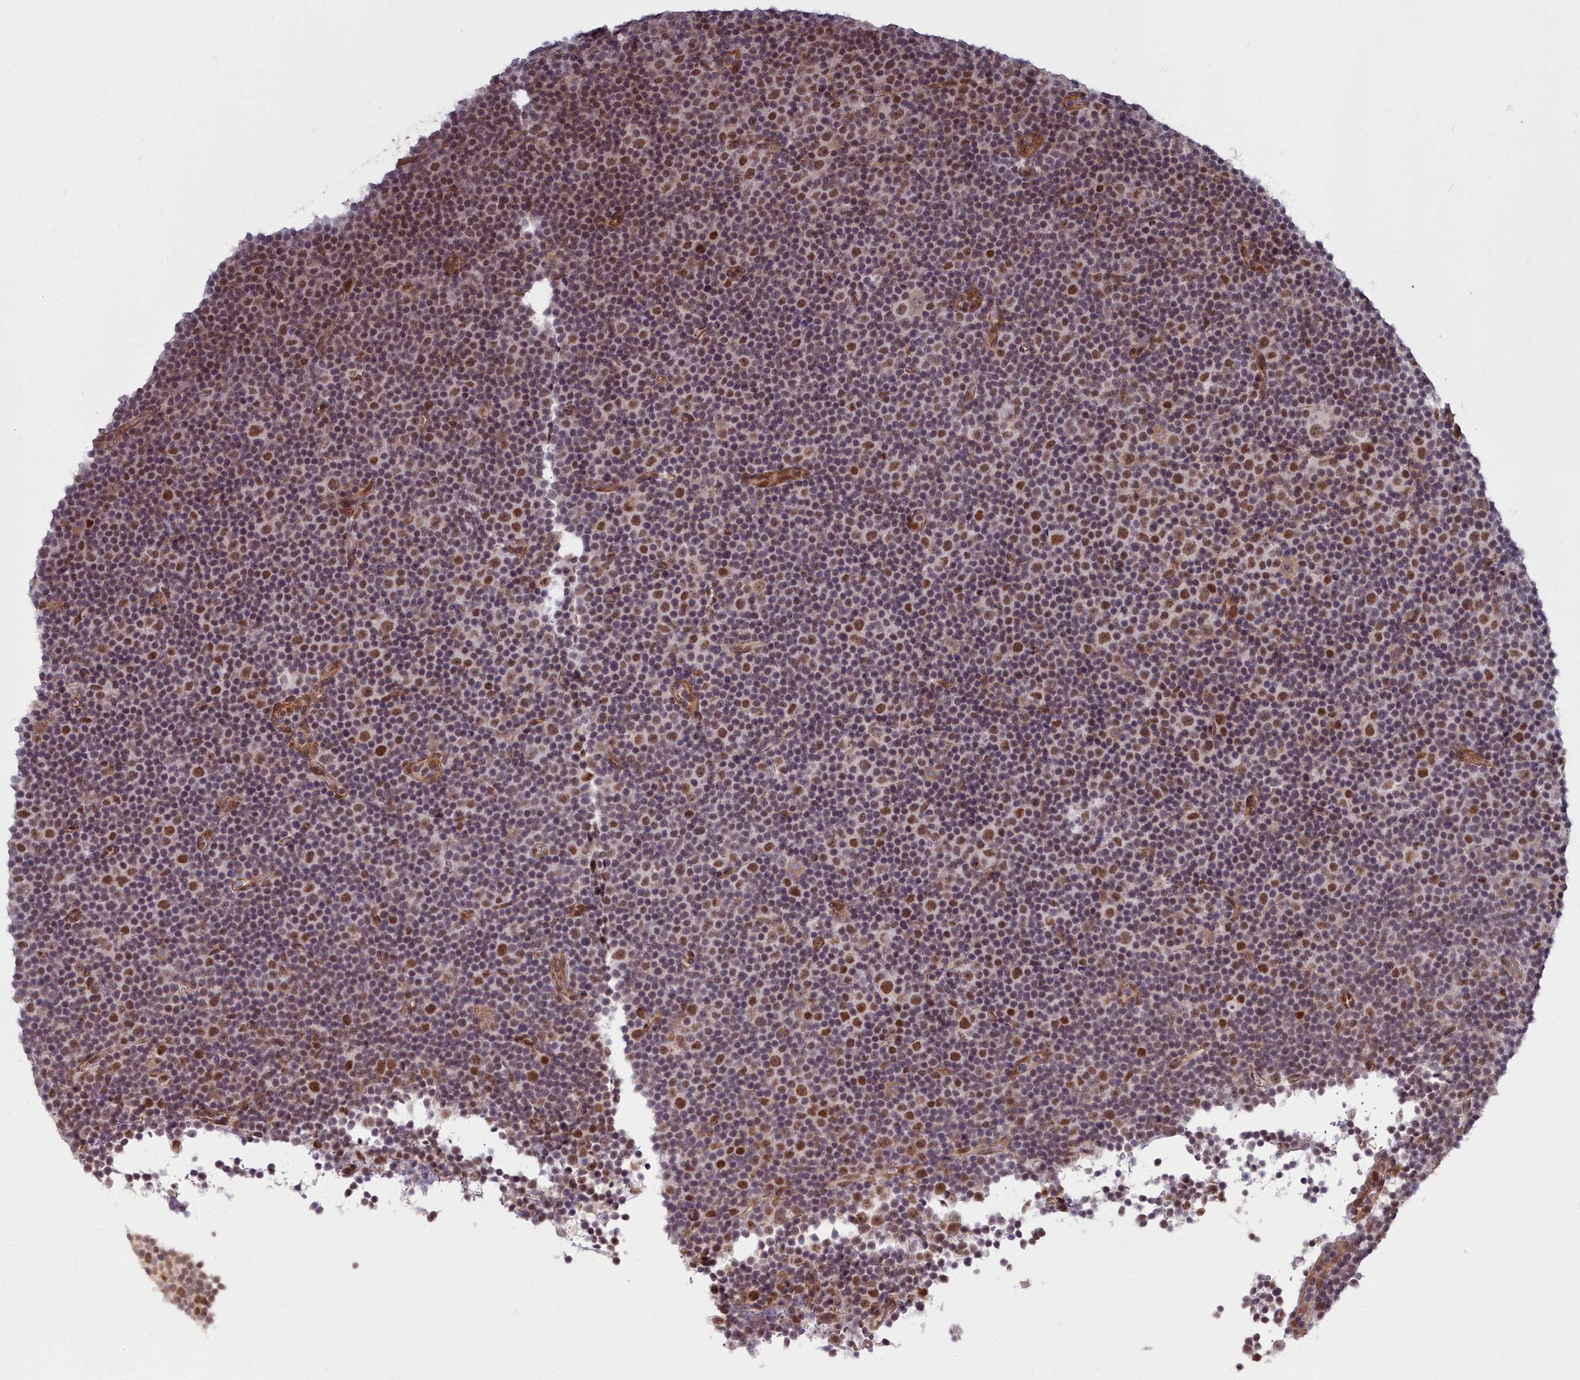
{"staining": {"intensity": "moderate", "quantity": "25%-75%", "location": "nuclear"}, "tissue": "lymphoma", "cell_type": "Tumor cells", "image_type": "cancer", "snomed": [{"axis": "morphology", "description": "Malignant lymphoma, non-Hodgkin's type, Low grade"}, {"axis": "topography", "description": "Lymph node"}], "caption": "Human low-grade malignant lymphoma, non-Hodgkin's type stained for a protein (brown) exhibits moderate nuclear positive staining in about 25%-75% of tumor cells.", "gene": "YJU2", "patient": {"sex": "female", "age": 67}}